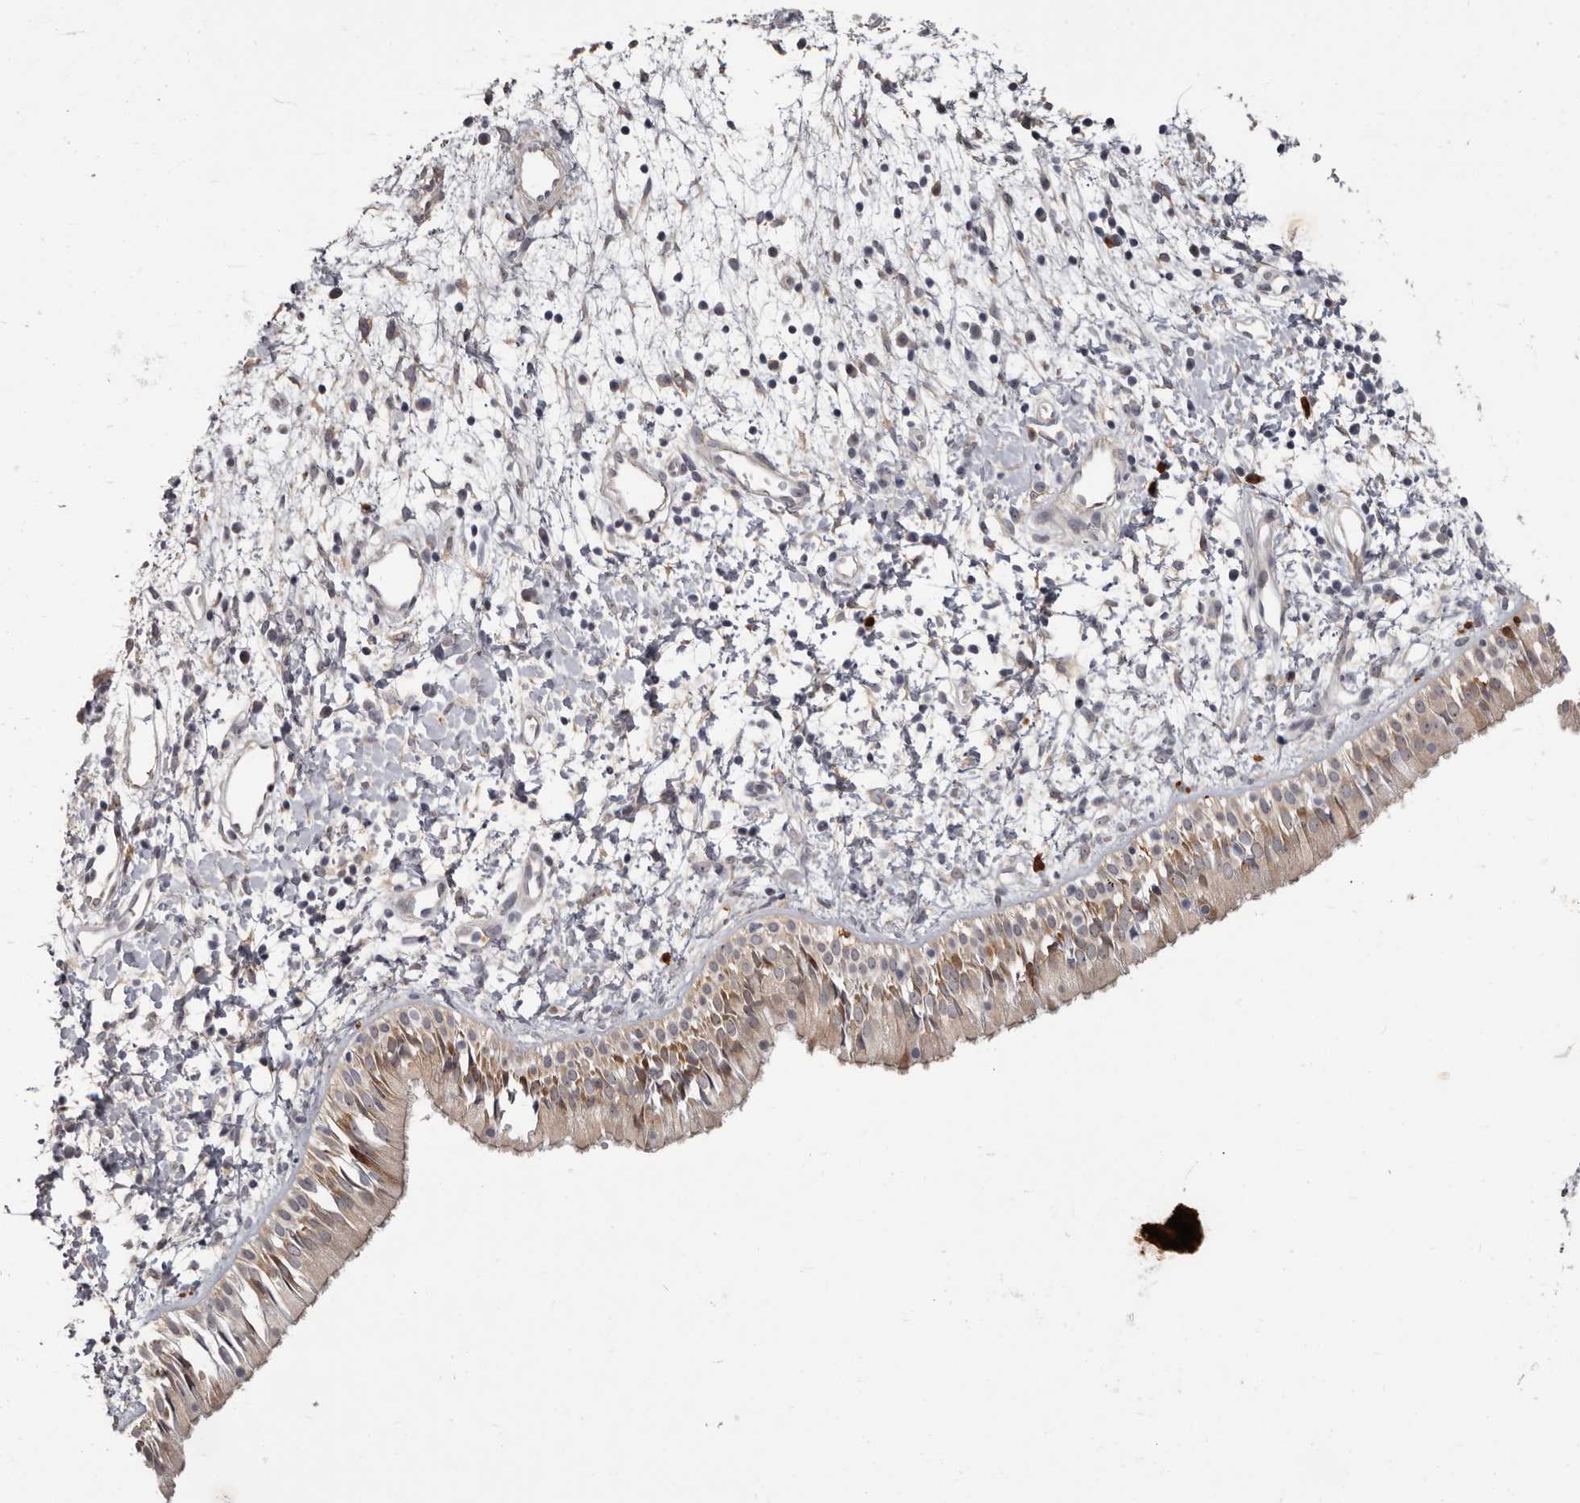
{"staining": {"intensity": "weak", "quantity": ">75%", "location": "cytoplasmic/membranous"}, "tissue": "nasopharynx", "cell_type": "Respiratory epithelial cells", "image_type": "normal", "snomed": [{"axis": "morphology", "description": "Normal tissue, NOS"}, {"axis": "topography", "description": "Nasopharynx"}], "caption": "Protein expression analysis of unremarkable human nasopharynx reveals weak cytoplasmic/membranous positivity in about >75% of respiratory epithelial cells.", "gene": "GPR157", "patient": {"sex": "male", "age": 22}}